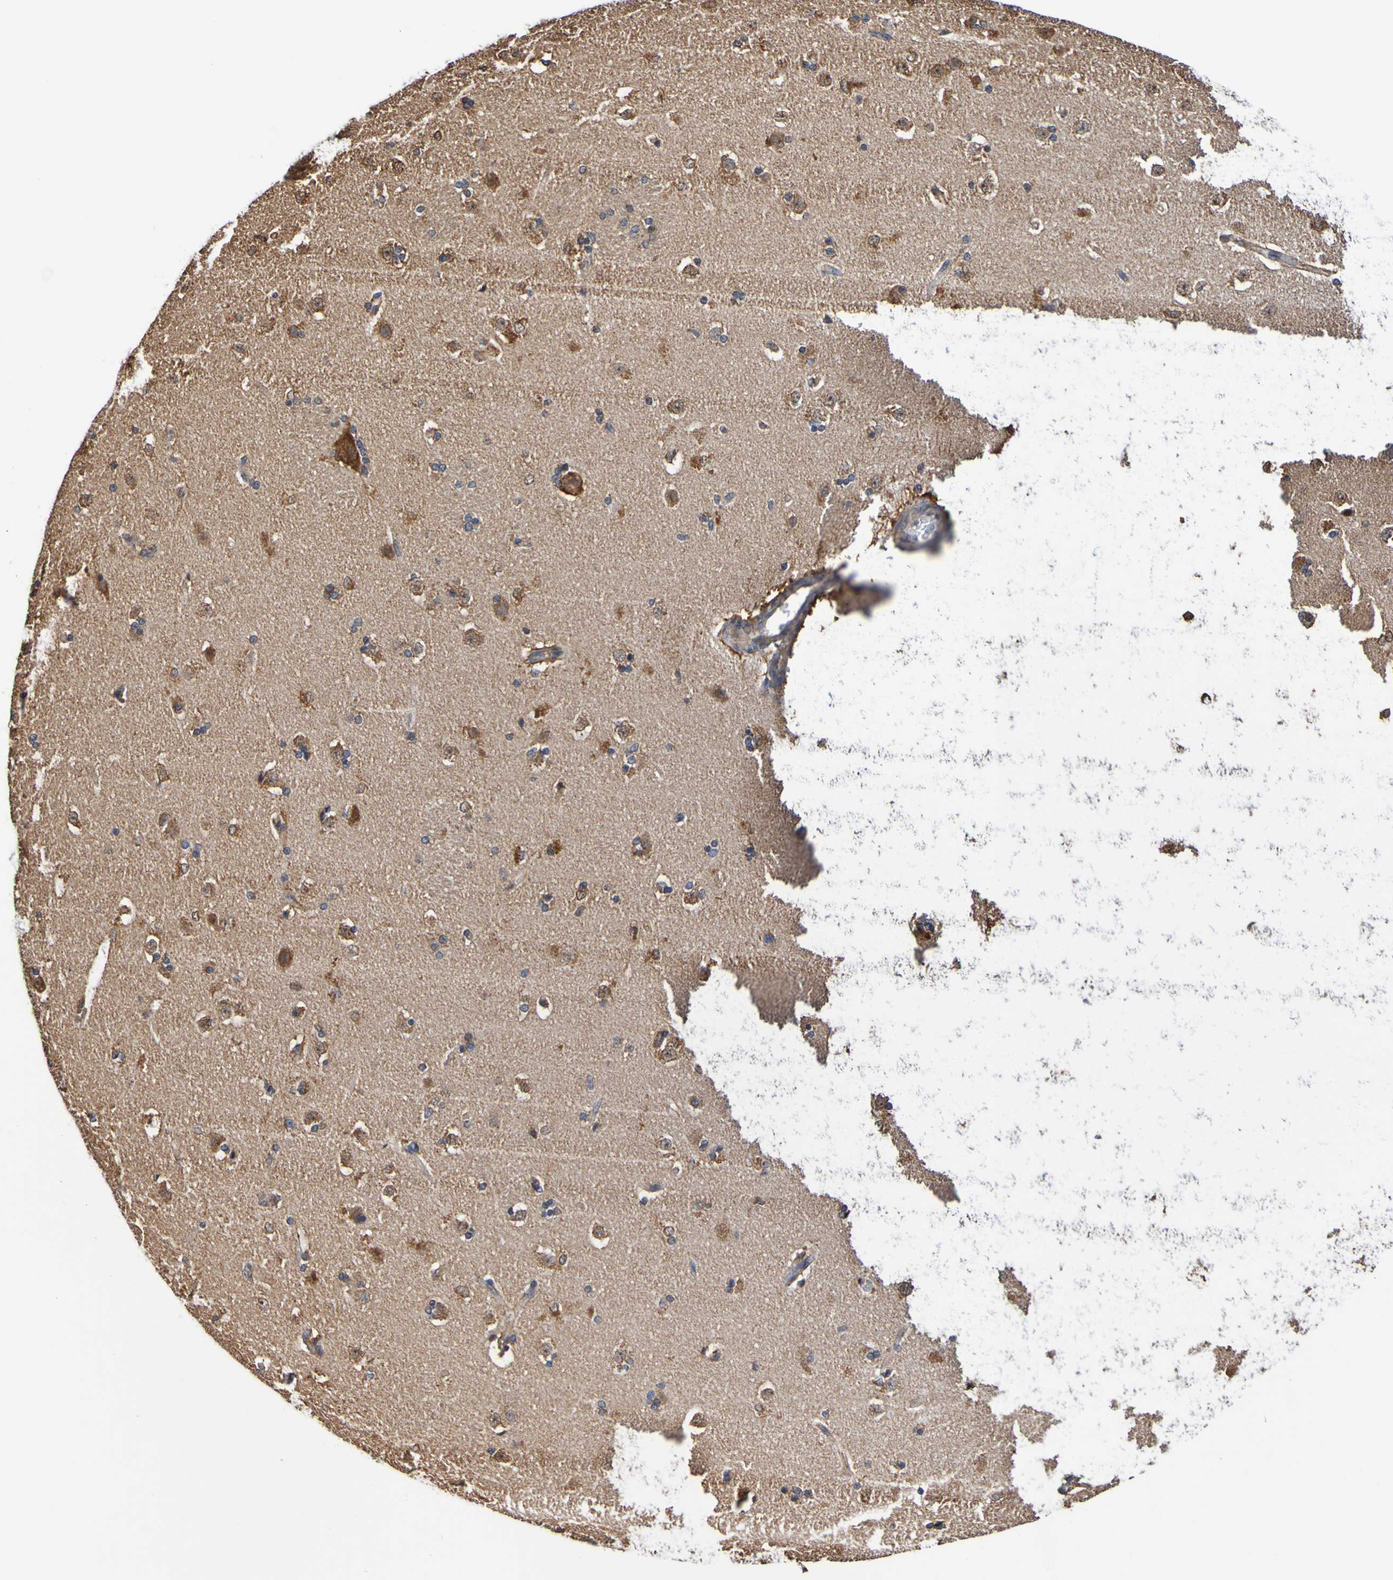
{"staining": {"intensity": "moderate", "quantity": "25%-75%", "location": "cytoplasmic/membranous"}, "tissue": "caudate", "cell_type": "Glial cells", "image_type": "normal", "snomed": [{"axis": "morphology", "description": "Normal tissue, NOS"}, {"axis": "topography", "description": "Lateral ventricle wall"}], "caption": "This is an image of immunohistochemistry (IHC) staining of unremarkable caudate, which shows moderate staining in the cytoplasmic/membranous of glial cells.", "gene": "AXIN1", "patient": {"sex": "female", "age": 19}}